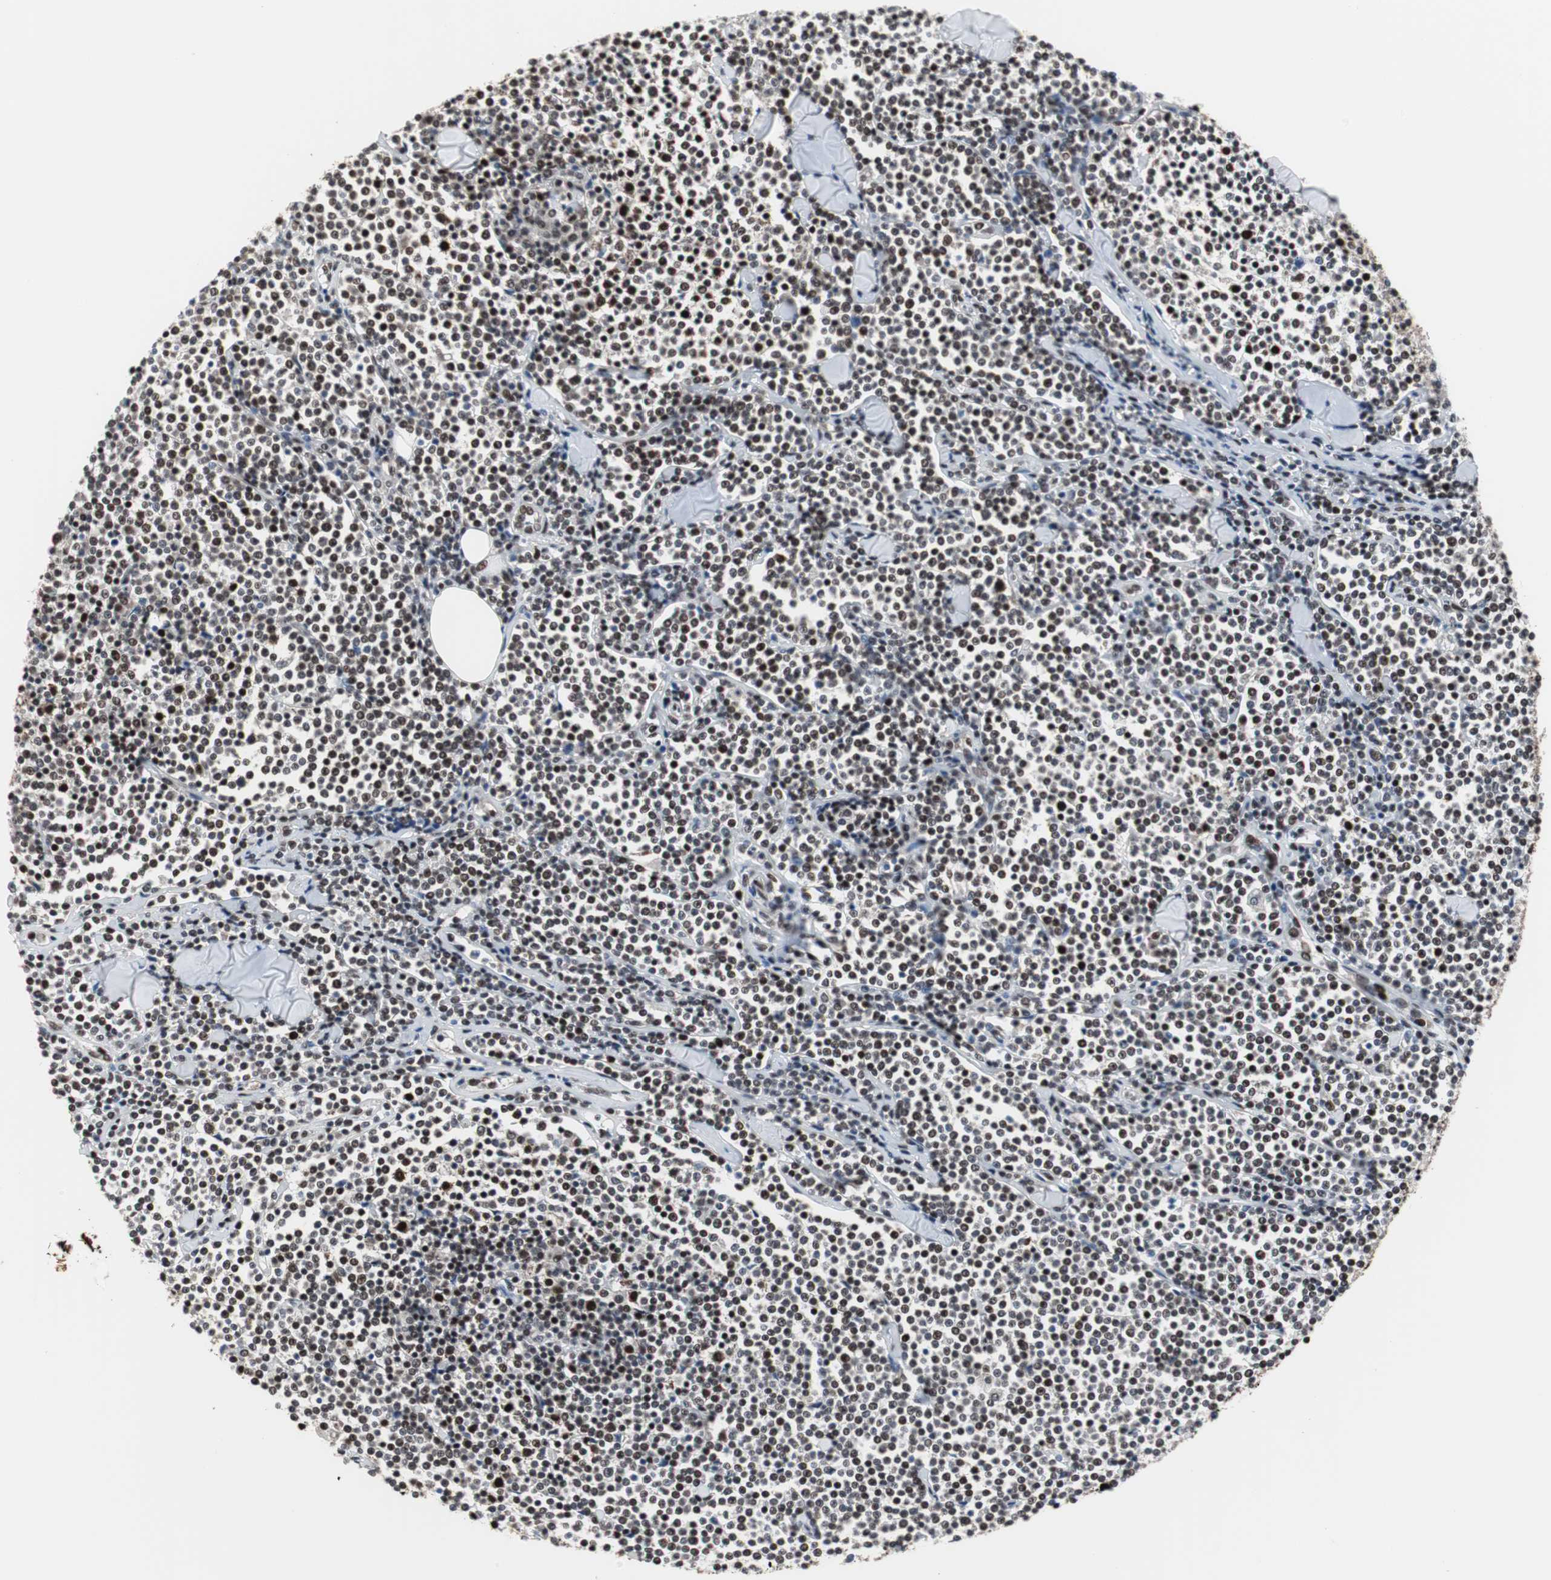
{"staining": {"intensity": "strong", "quantity": ">75%", "location": "nuclear"}, "tissue": "lymphoma", "cell_type": "Tumor cells", "image_type": "cancer", "snomed": [{"axis": "morphology", "description": "Malignant lymphoma, non-Hodgkin's type, Low grade"}, {"axis": "topography", "description": "Soft tissue"}], "caption": "Protein analysis of malignant lymphoma, non-Hodgkin's type (low-grade) tissue reveals strong nuclear staining in approximately >75% of tumor cells. (DAB (3,3'-diaminobenzidine) = brown stain, brightfield microscopy at high magnification).", "gene": "CDK9", "patient": {"sex": "male", "age": 92}}